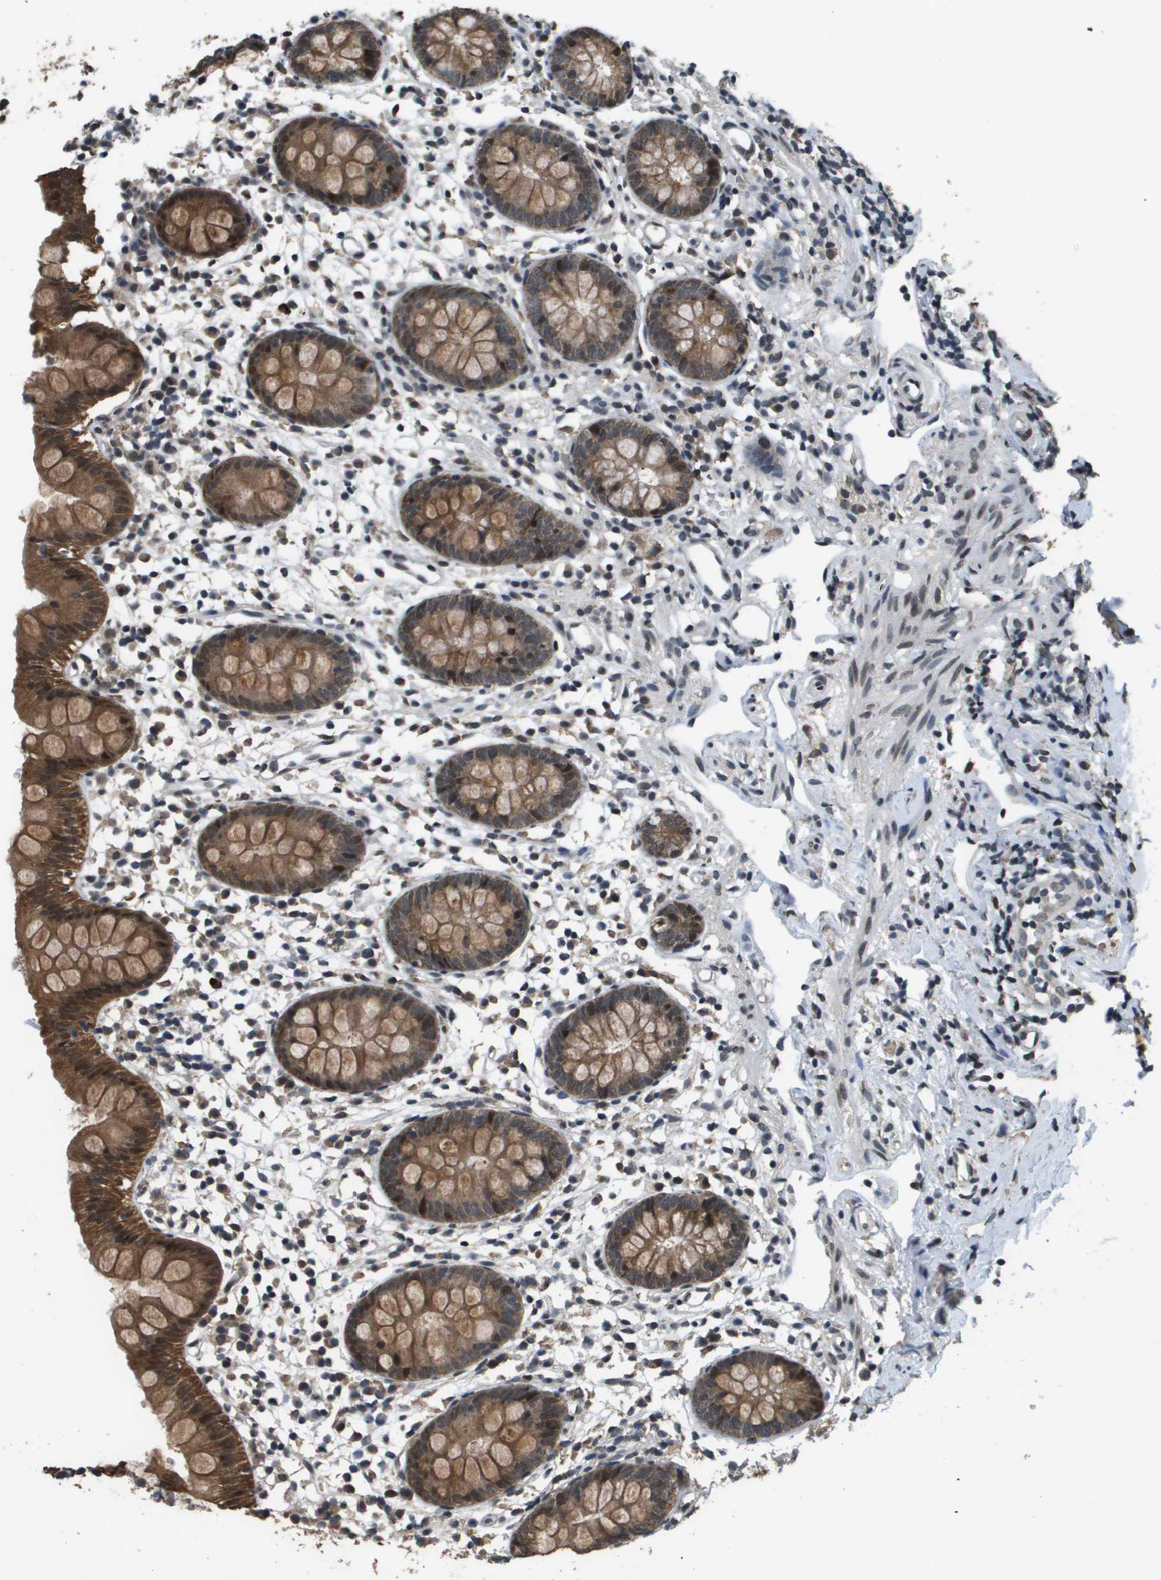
{"staining": {"intensity": "moderate", "quantity": ">75%", "location": "cytoplasmic/membranous,nuclear"}, "tissue": "appendix", "cell_type": "Glandular cells", "image_type": "normal", "snomed": [{"axis": "morphology", "description": "Normal tissue, NOS"}, {"axis": "topography", "description": "Appendix"}], "caption": "Moderate cytoplasmic/membranous,nuclear protein expression is seen in approximately >75% of glandular cells in appendix.", "gene": "FANCC", "patient": {"sex": "female", "age": 20}}